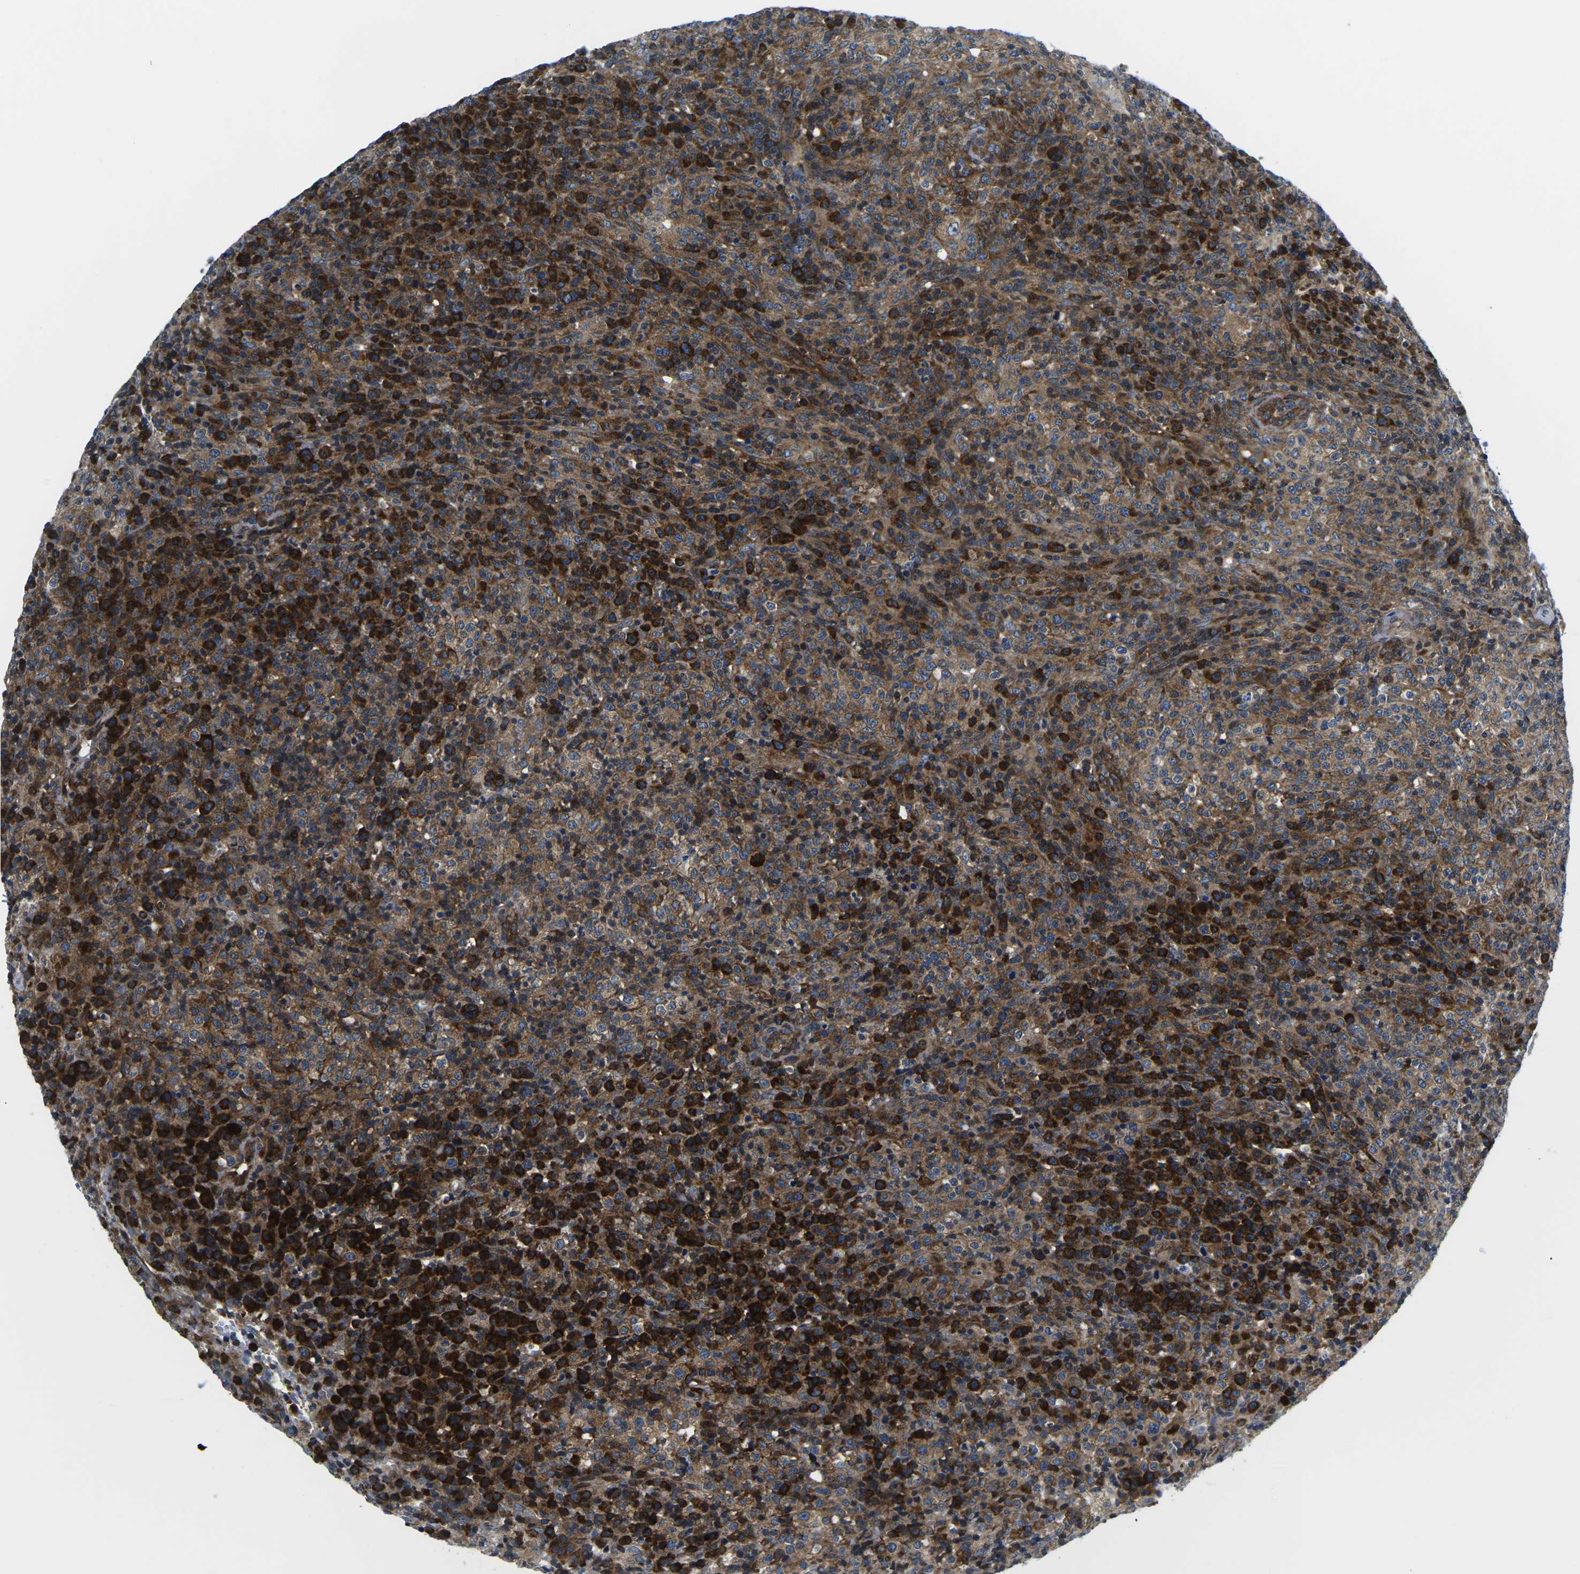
{"staining": {"intensity": "moderate", "quantity": "25%-75%", "location": "cytoplasmic/membranous"}, "tissue": "lymphoma", "cell_type": "Tumor cells", "image_type": "cancer", "snomed": [{"axis": "morphology", "description": "Malignant lymphoma, non-Hodgkin's type, High grade"}, {"axis": "topography", "description": "Lymph node"}], "caption": "This micrograph demonstrates lymphoma stained with IHC to label a protein in brown. The cytoplasmic/membranous of tumor cells show moderate positivity for the protein. Nuclei are counter-stained blue.", "gene": "EIF4E", "patient": {"sex": "female", "age": 76}}